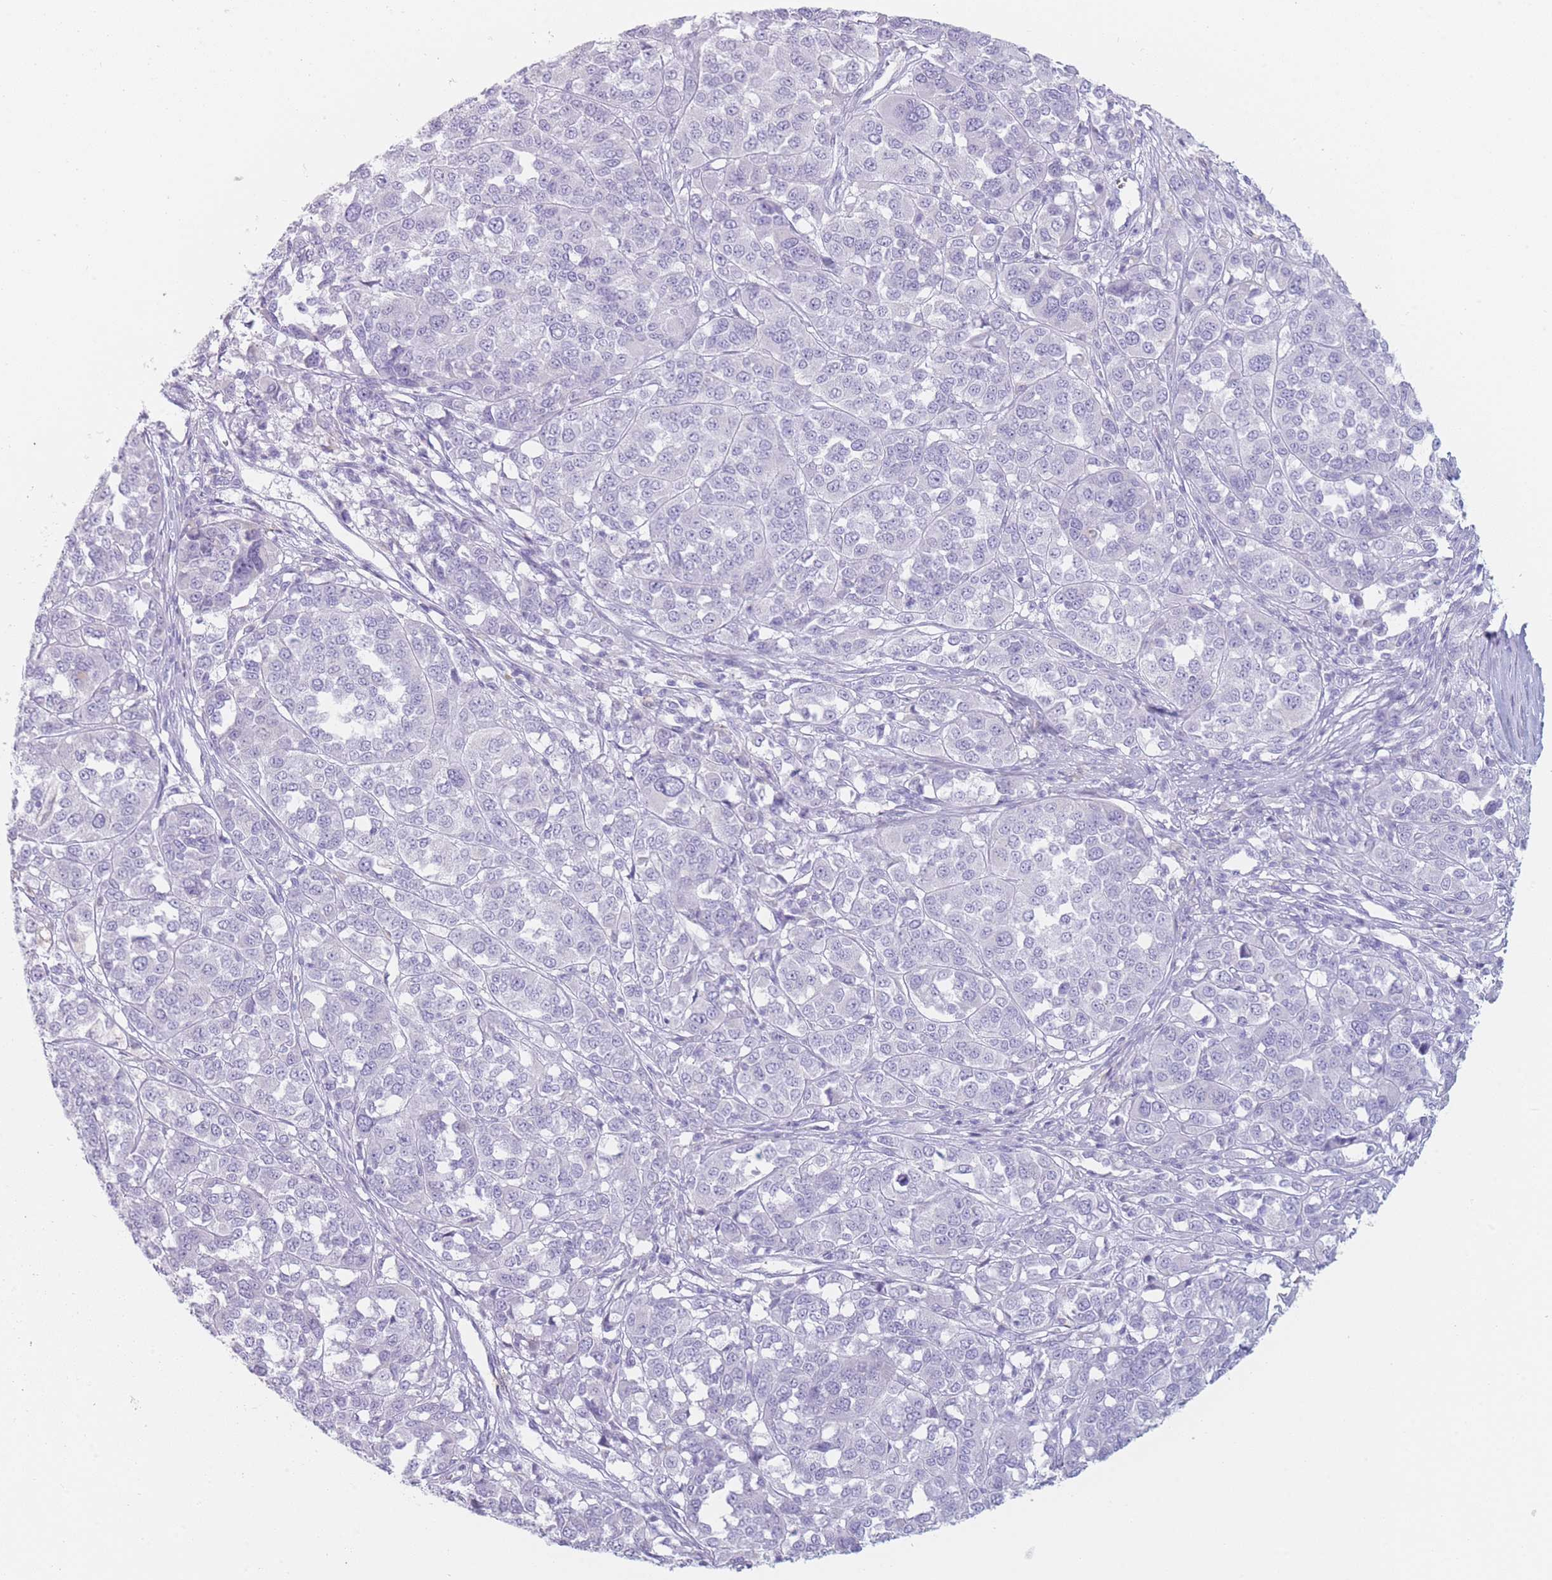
{"staining": {"intensity": "negative", "quantity": "none", "location": "none"}, "tissue": "melanoma", "cell_type": "Tumor cells", "image_type": "cancer", "snomed": [{"axis": "morphology", "description": "Malignant melanoma, Metastatic site"}, {"axis": "topography", "description": "Lymph node"}], "caption": "Melanoma was stained to show a protein in brown. There is no significant positivity in tumor cells.", "gene": "GPR12", "patient": {"sex": "male", "age": 44}}